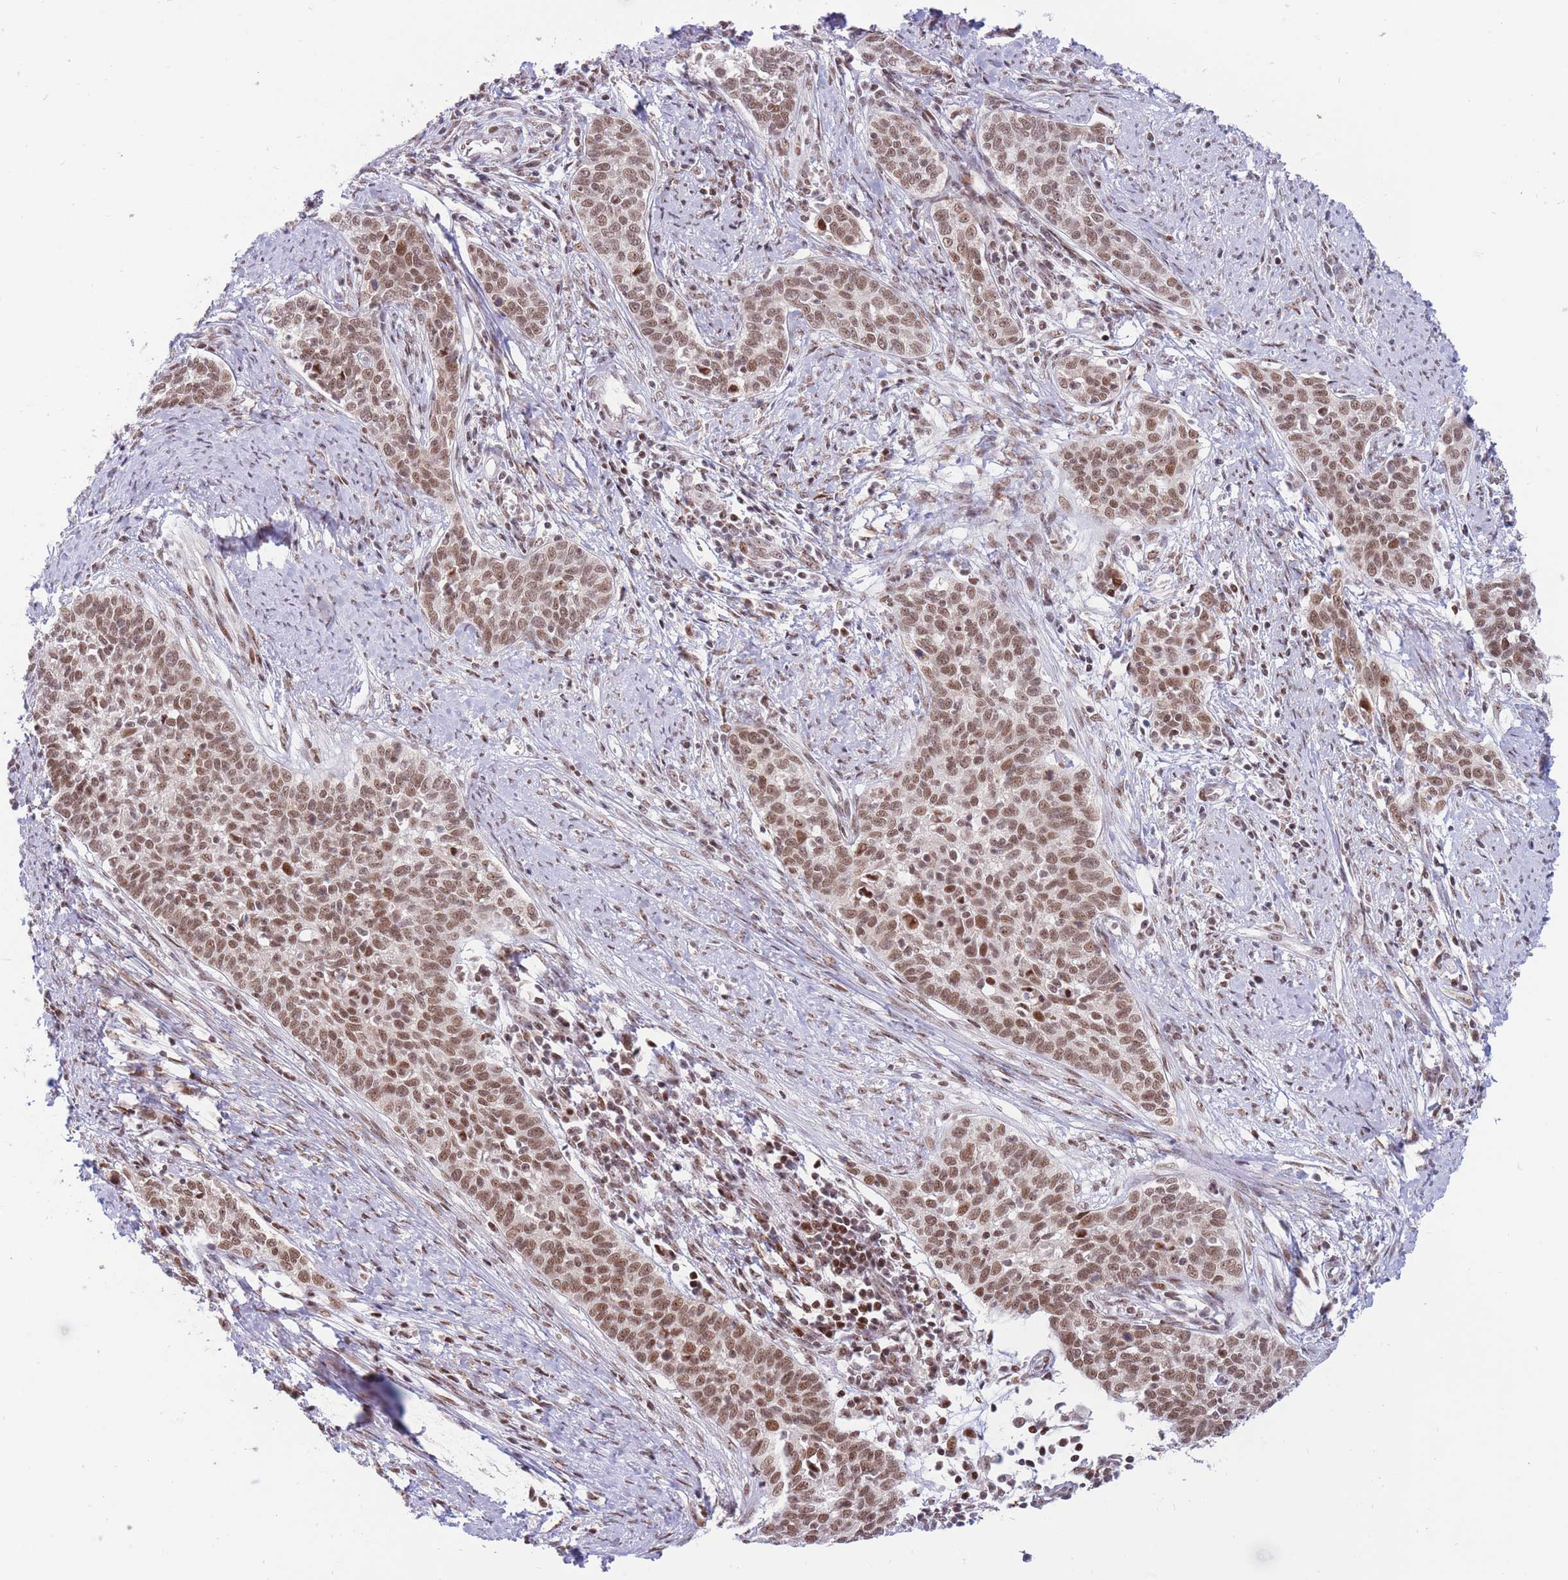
{"staining": {"intensity": "moderate", "quantity": ">75%", "location": "nuclear"}, "tissue": "cervical cancer", "cell_type": "Tumor cells", "image_type": "cancer", "snomed": [{"axis": "morphology", "description": "Squamous cell carcinoma, NOS"}, {"axis": "topography", "description": "Cervix"}], "caption": "Human cervical cancer (squamous cell carcinoma) stained with a protein marker shows moderate staining in tumor cells.", "gene": "TARBP2", "patient": {"sex": "female", "age": 39}}